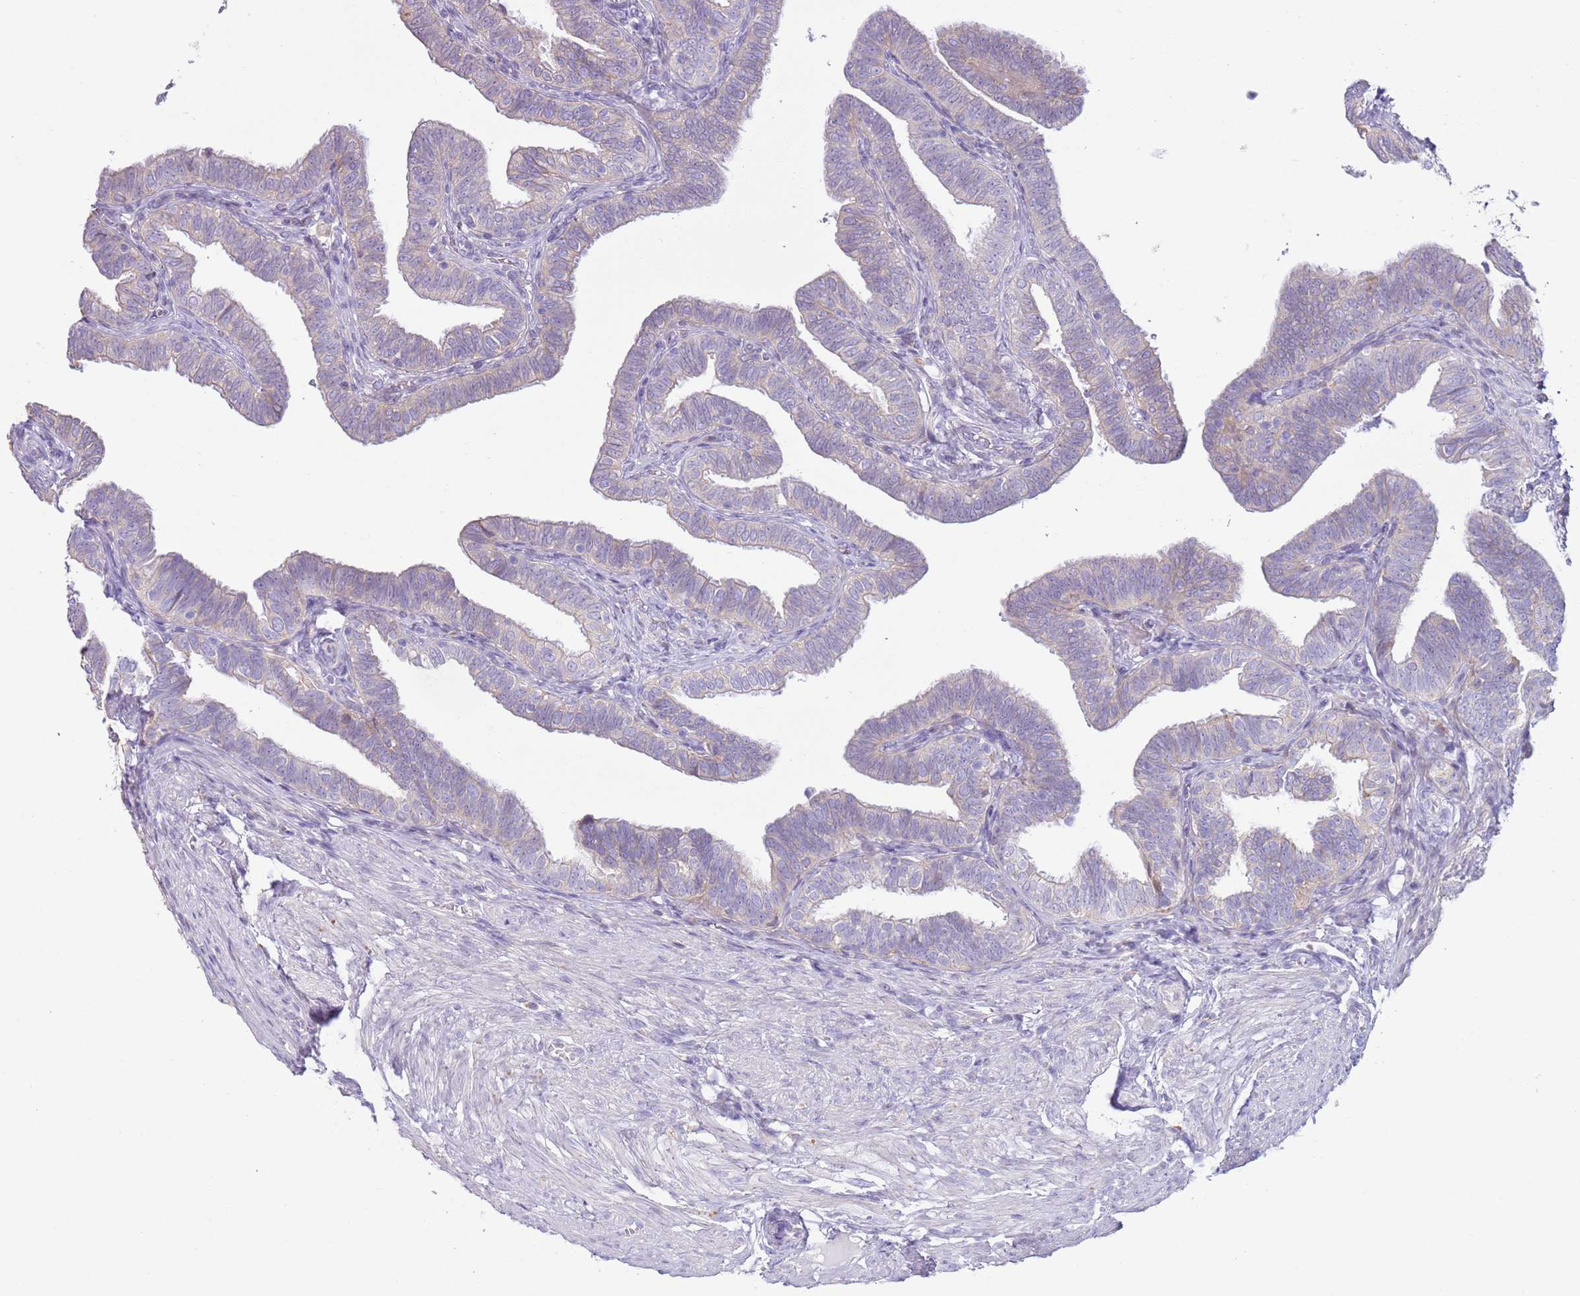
{"staining": {"intensity": "weak", "quantity": "25%-75%", "location": "cytoplasmic/membranous"}, "tissue": "fallopian tube", "cell_type": "Glandular cells", "image_type": "normal", "snomed": [{"axis": "morphology", "description": "Normal tissue, NOS"}, {"axis": "topography", "description": "Fallopian tube"}], "caption": "Human fallopian tube stained for a protein (brown) exhibits weak cytoplasmic/membranous positive staining in approximately 25%-75% of glandular cells.", "gene": "OAF", "patient": {"sex": "female", "age": 39}}